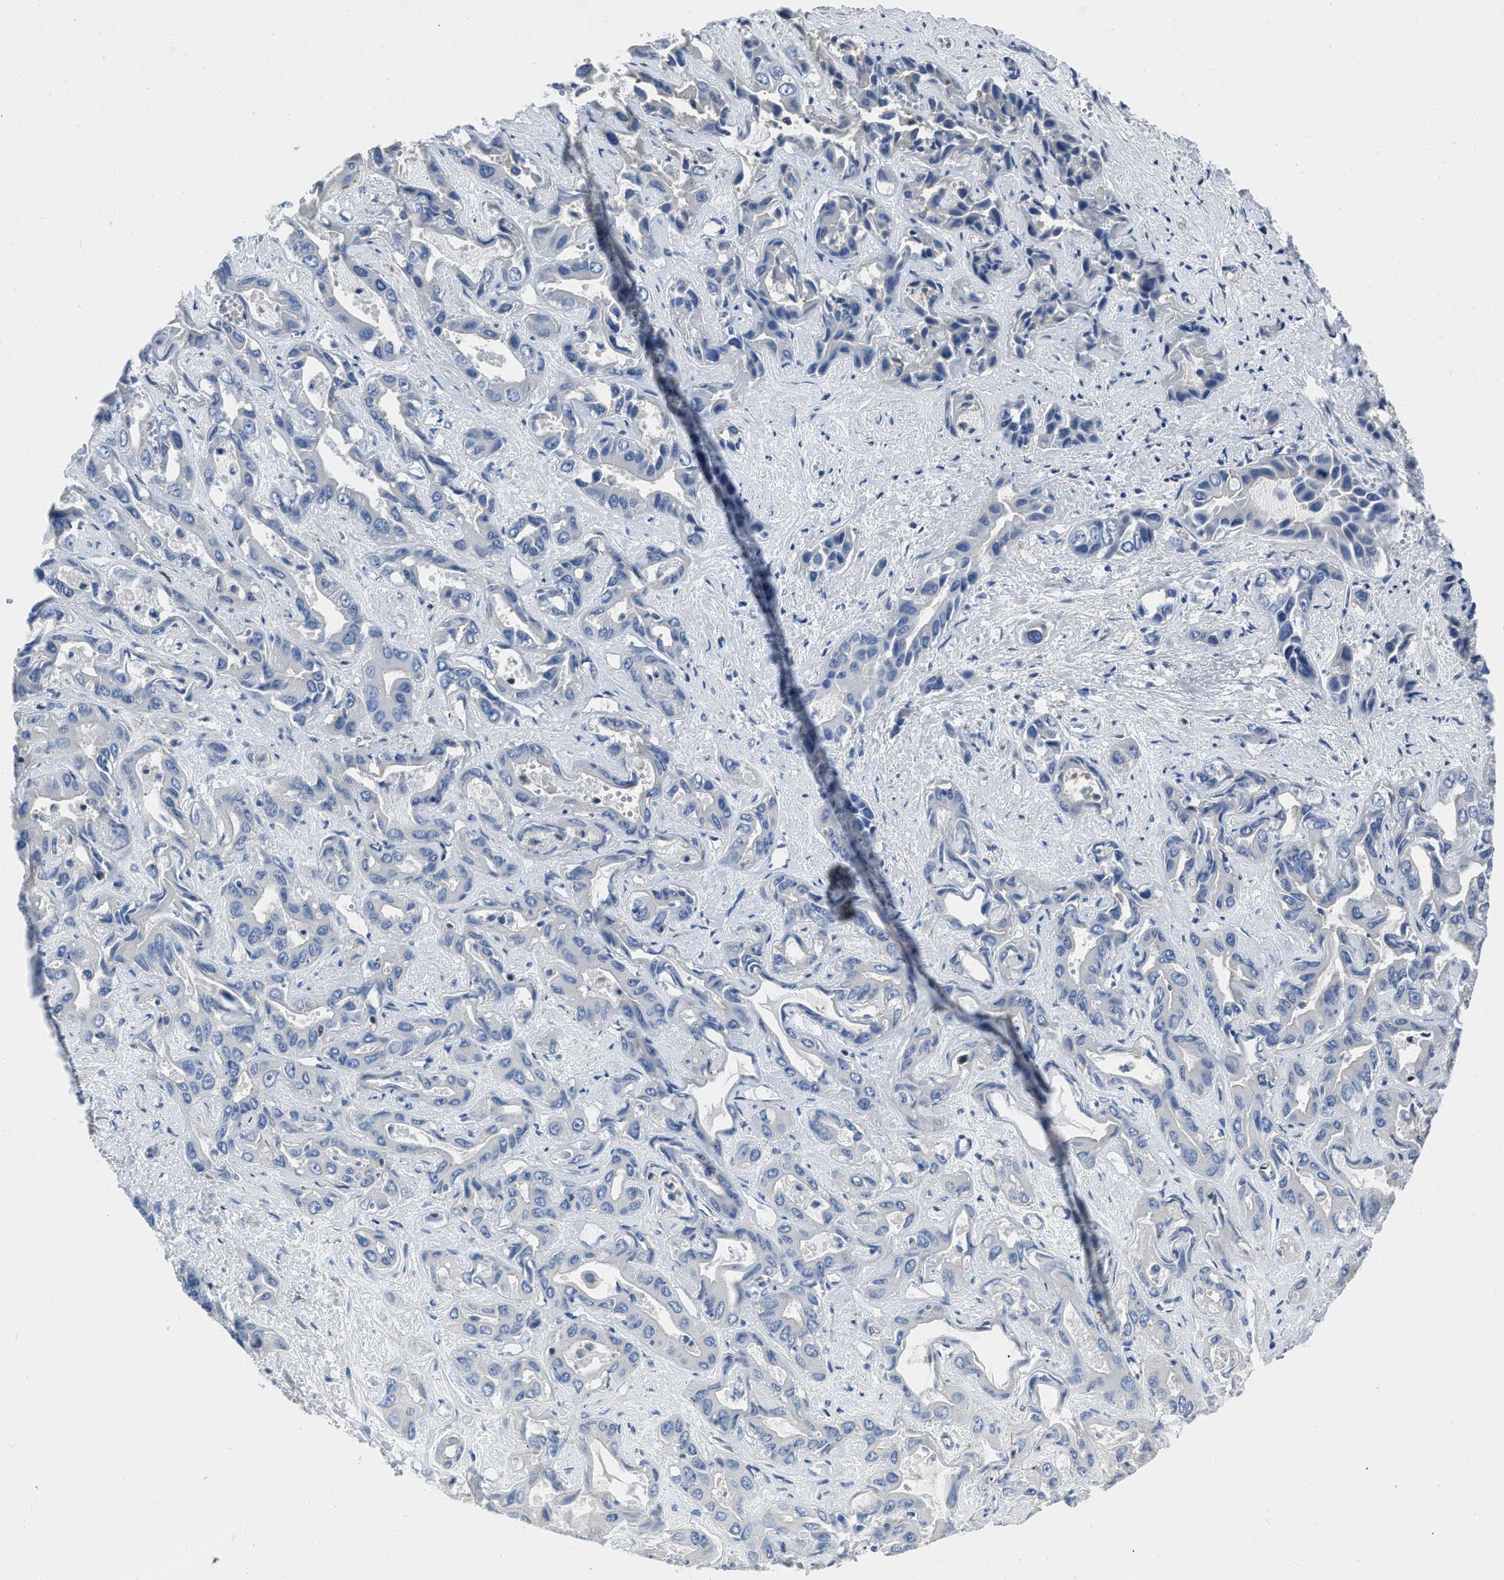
{"staining": {"intensity": "weak", "quantity": "<25%", "location": "cytoplasmic/membranous"}, "tissue": "liver cancer", "cell_type": "Tumor cells", "image_type": "cancer", "snomed": [{"axis": "morphology", "description": "Cholangiocarcinoma"}, {"axis": "topography", "description": "Liver"}], "caption": "A histopathology image of human liver cancer is negative for staining in tumor cells.", "gene": "YARS1", "patient": {"sex": "female", "age": 52}}